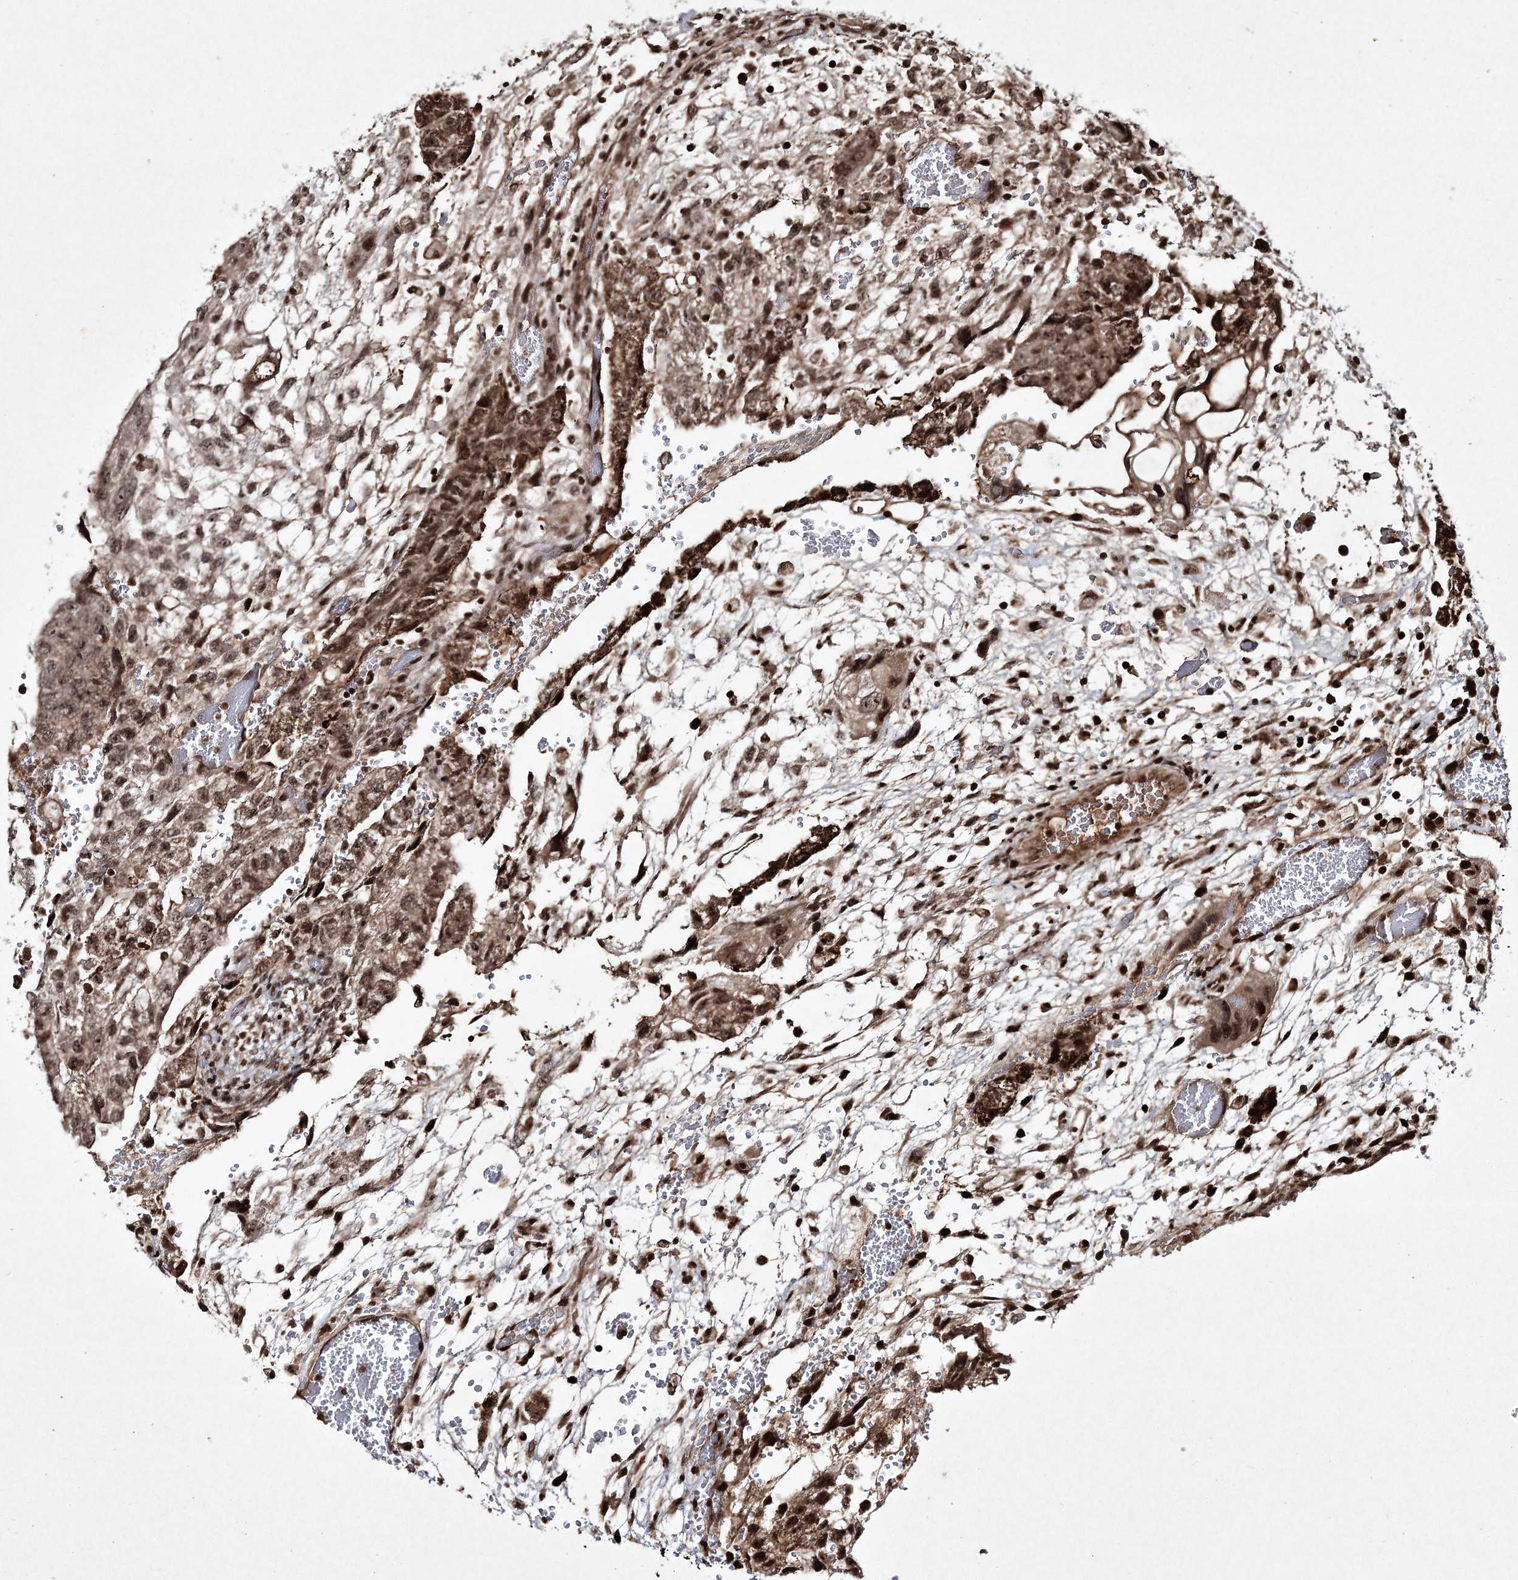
{"staining": {"intensity": "moderate", "quantity": ">75%", "location": "nuclear"}, "tissue": "testis cancer", "cell_type": "Tumor cells", "image_type": "cancer", "snomed": [{"axis": "morphology", "description": "Carcinoma, Embryonal, NOS"}, {"axis": "topography", "description": "Testis"}], "caption": "Immunohistochemical staining of testis embryonal carcinoma shows moderate nuclear protein expression in approximately >75% of tumor cells.", "gene": "CARM1", "patient": {"sex": "male", "age": 36}}